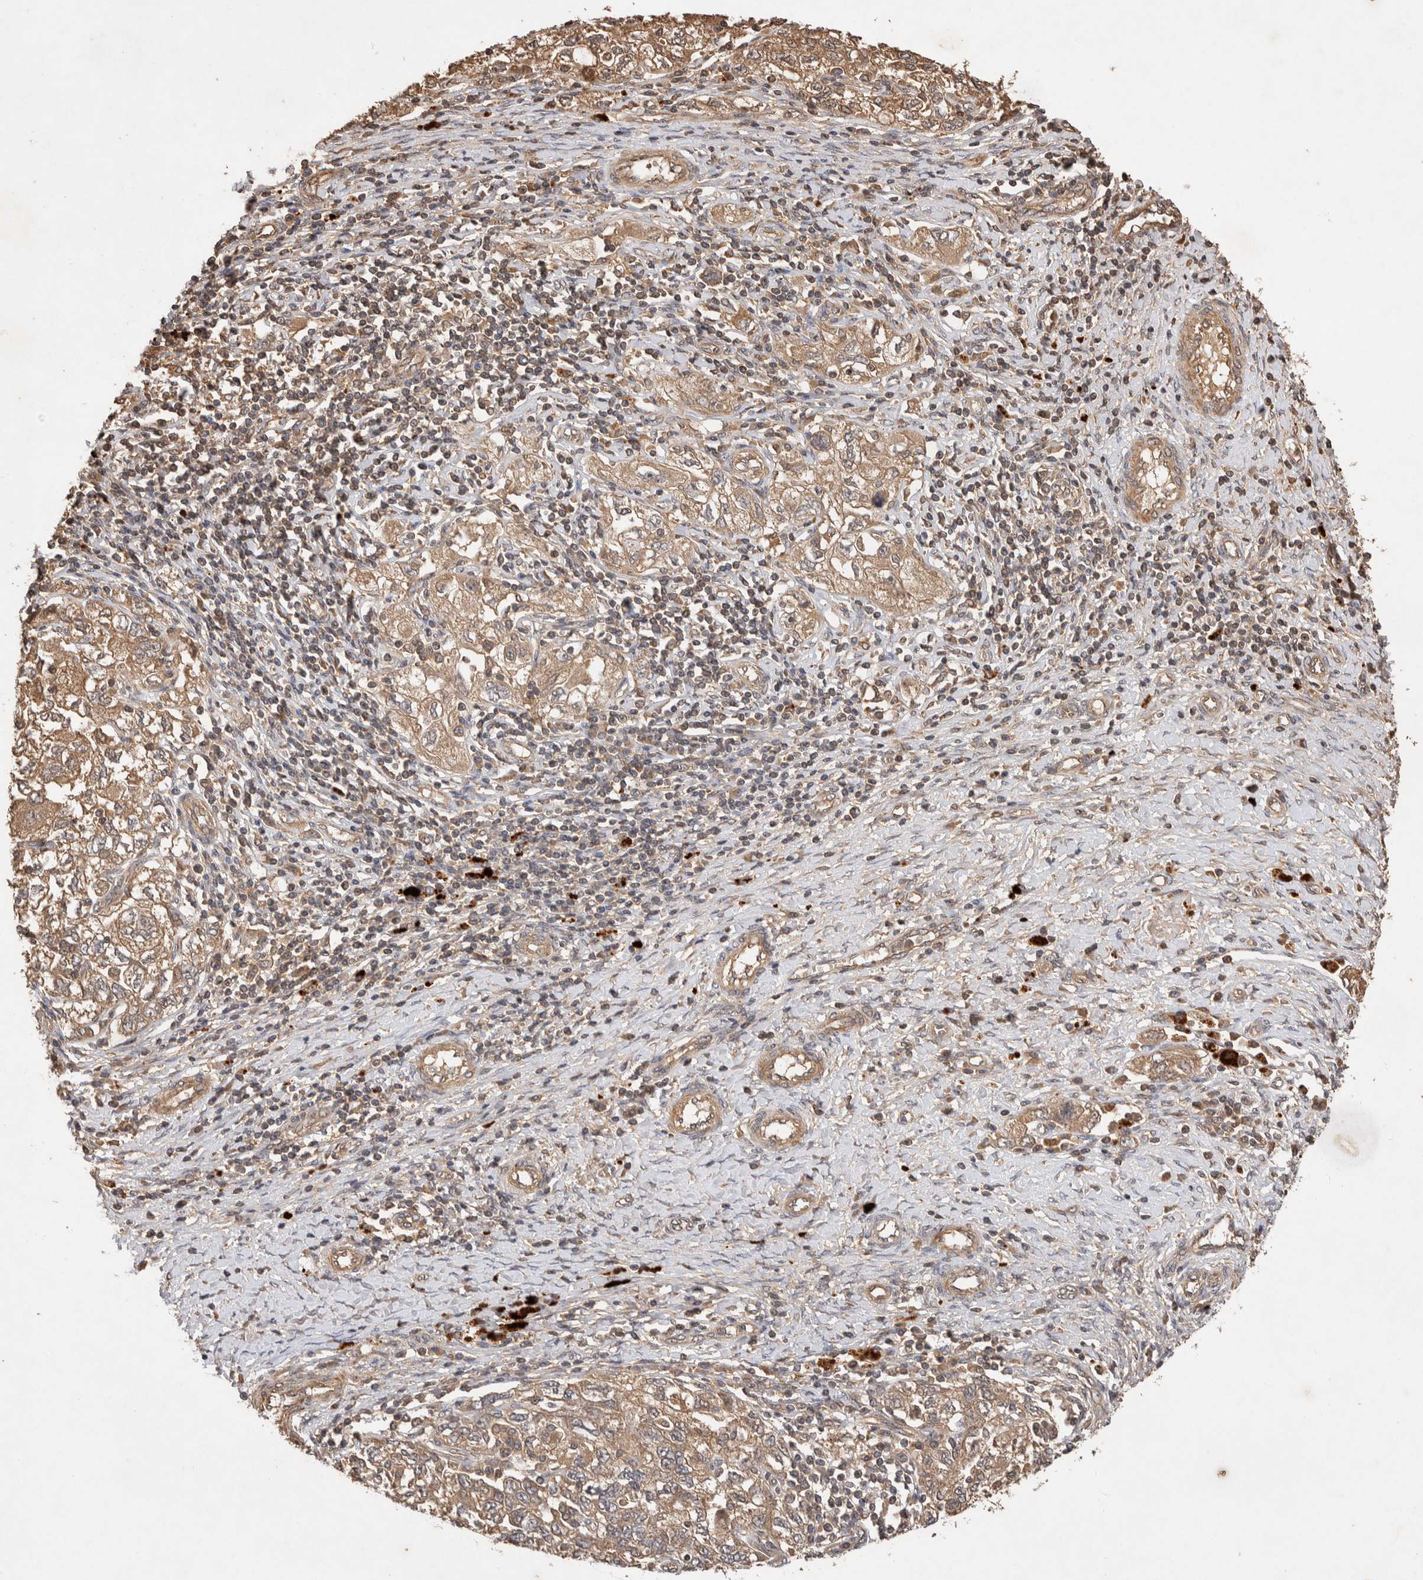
{"staining": {"intensity": "moderate", "quantity": ">75%", "location": "cytoplasmic/membranous"}, "tissue": "ovarian cancer", "cell_type": "Tumor cells", "image_type": "cancer", "snomed": [{"axis": "morphology", "description": "Carcinoma, NOS"}, {"axis": "morphology", "description": "Cystadenocarcinoma, serous, NOS"}, {"axis": "topography", "description": "Ovary"}], "caption": "High-magnification brightfield microscopy of ovarian cancer stained with DAB (brown) and counterstained with hematoxylin (blue). tumor cells exhibit moderate cytoplasmic/membranous expression is identified in approximately>75% of cells. (Brightfield microscopy of DAB IHC at high magnification).", "gene": "NSMAF", "patient": {"sex": "female", "age": 69}}